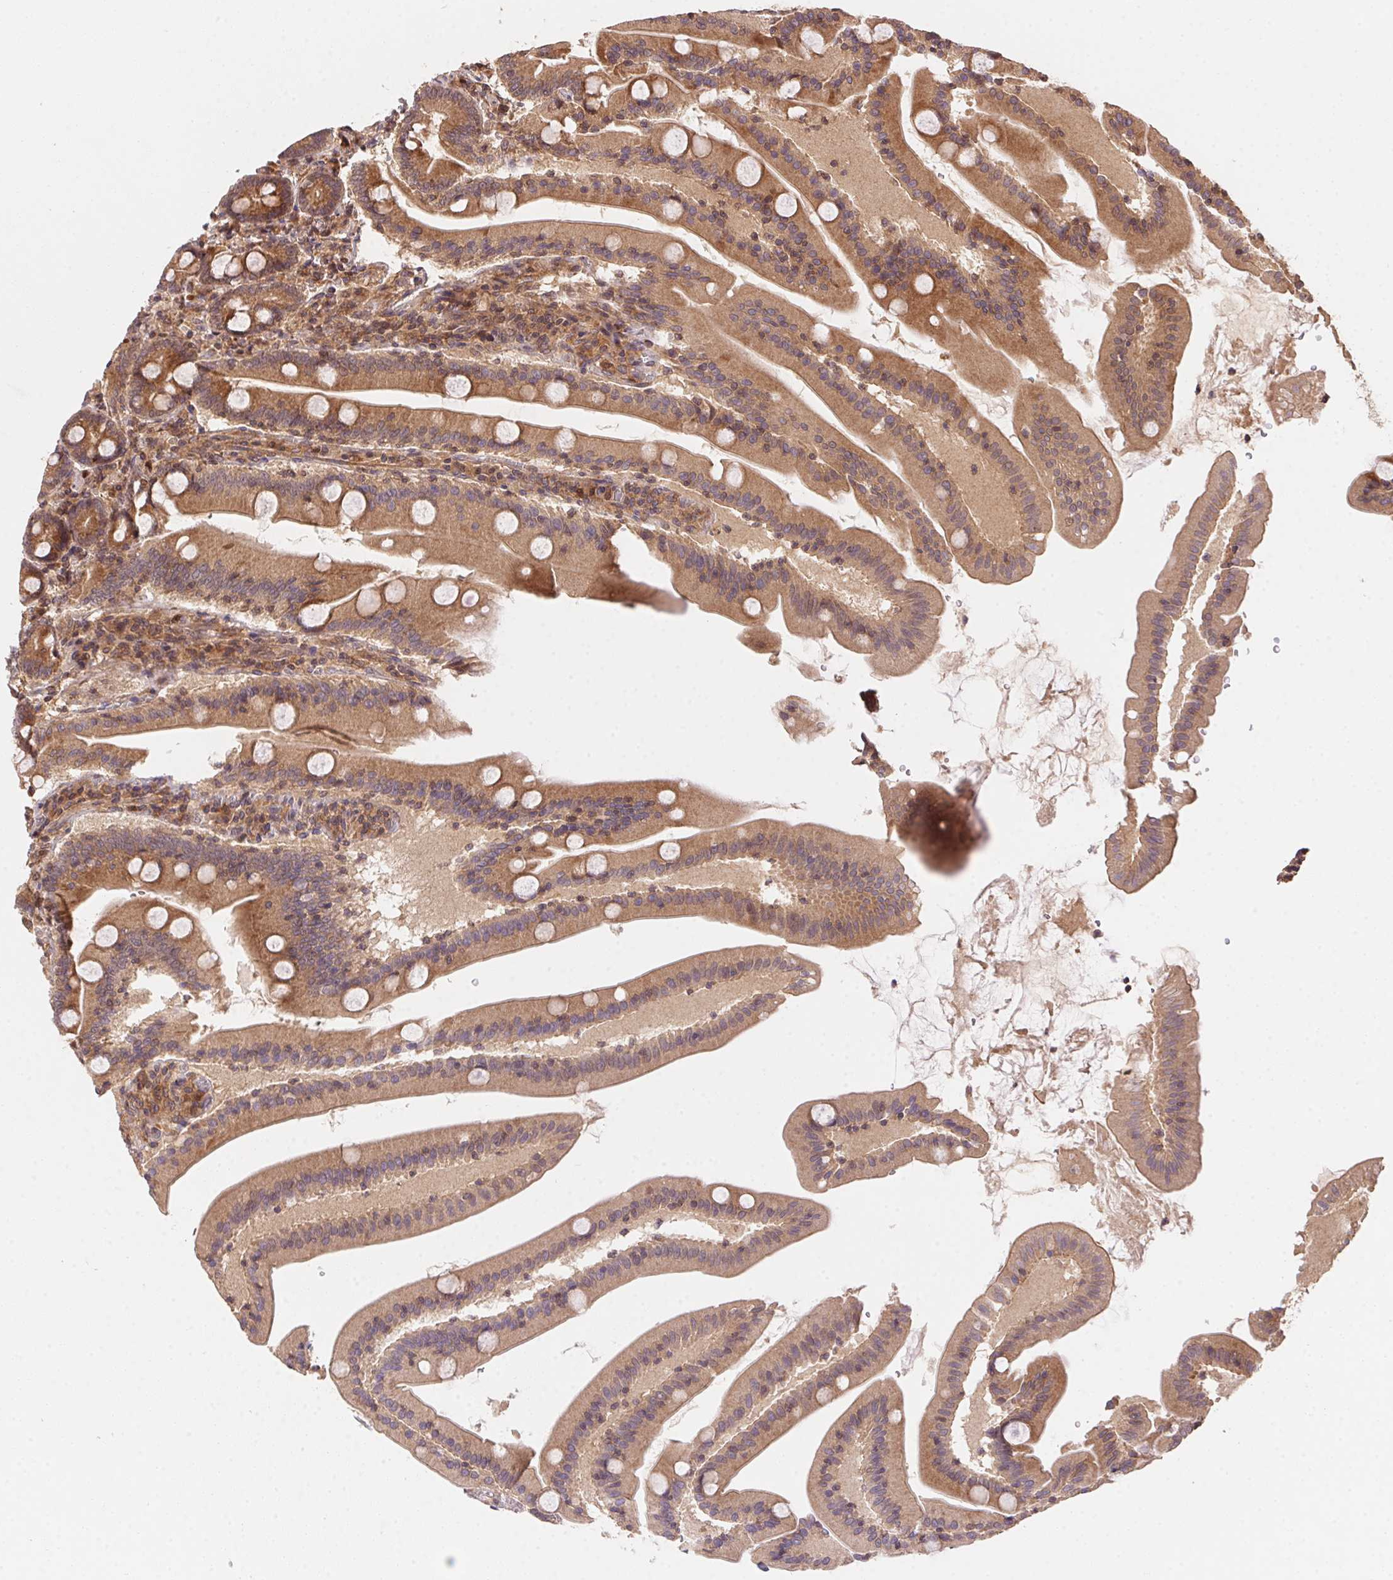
{"staining": {"intensity": "moderate", "quantity": ">75%", "location": "cytoplasmic/membranous"}, "tissue": "small intestine", "cell_type": "Glandular cells", "image_type": "normal", "snomed": [{"axis": "morphology", "description": "Normal tissue, NOS"}, {"axis": "topography", "description": "Small intestine"}], "caption": "Human small intestine stained with a brown dye displays moderate cytoplasmic/membranous positive positivity in about >75% of glandular cells.", "gene": "MEX3D", "patient": {"sex": "male", "age": 37}}